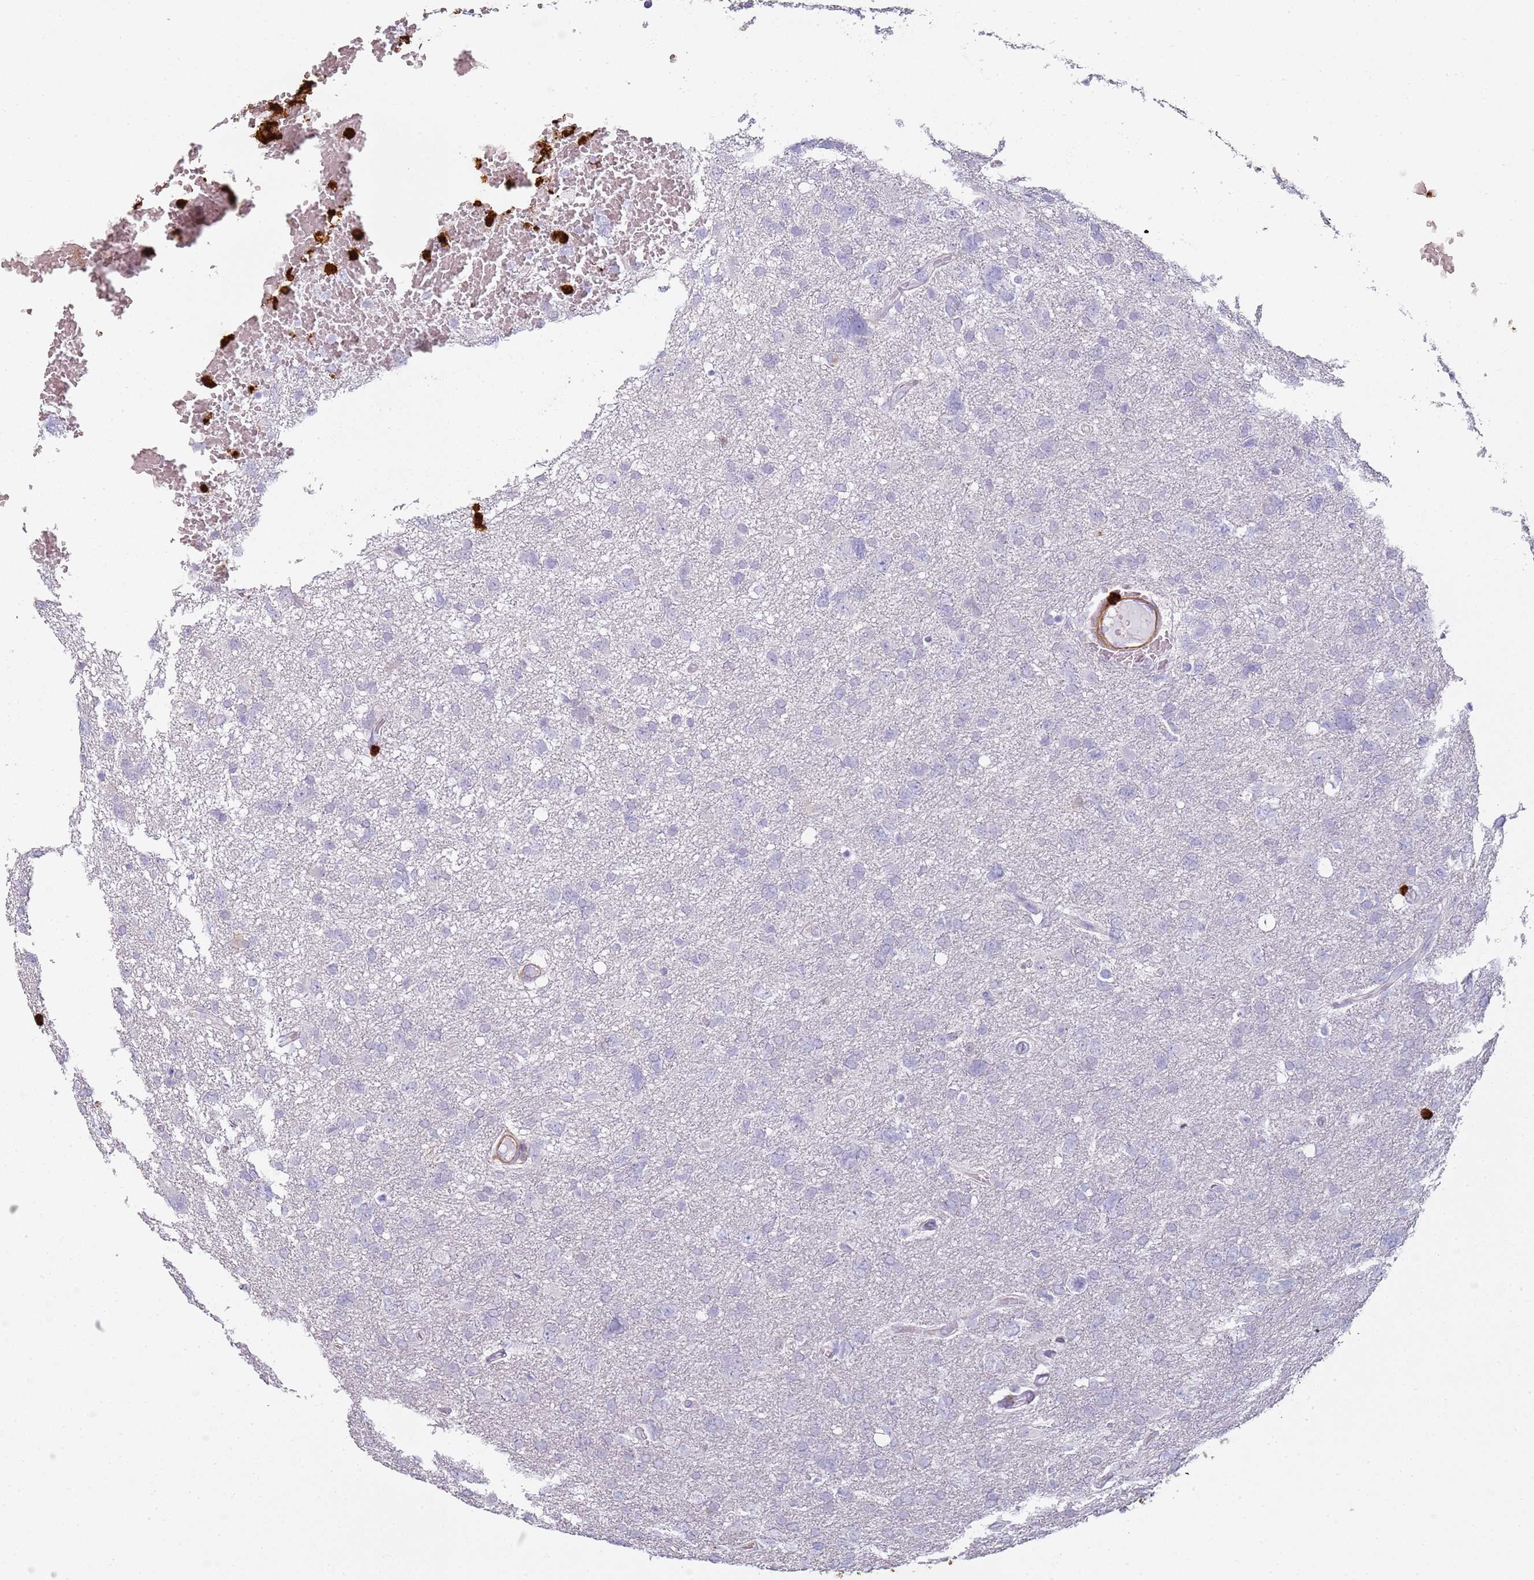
{"staining": {"intensity": "negative", "quantity": "none", "location": "none"}, "tissue": "glioma", "cell_type": "Tumor cells", "image_type": "cancer", "snomed": [{"axis": "morphology", "description": "Glioma, malignant, High grade"}, {"axis": "topography", "description": "Brain"}], "caption": "High power microscopy micrograph of an IHC micrograph of glioma, revealing no significant staining in tumor cells.", "gene": "S100A4", "patient": {"sex": "male", "age": 61}}